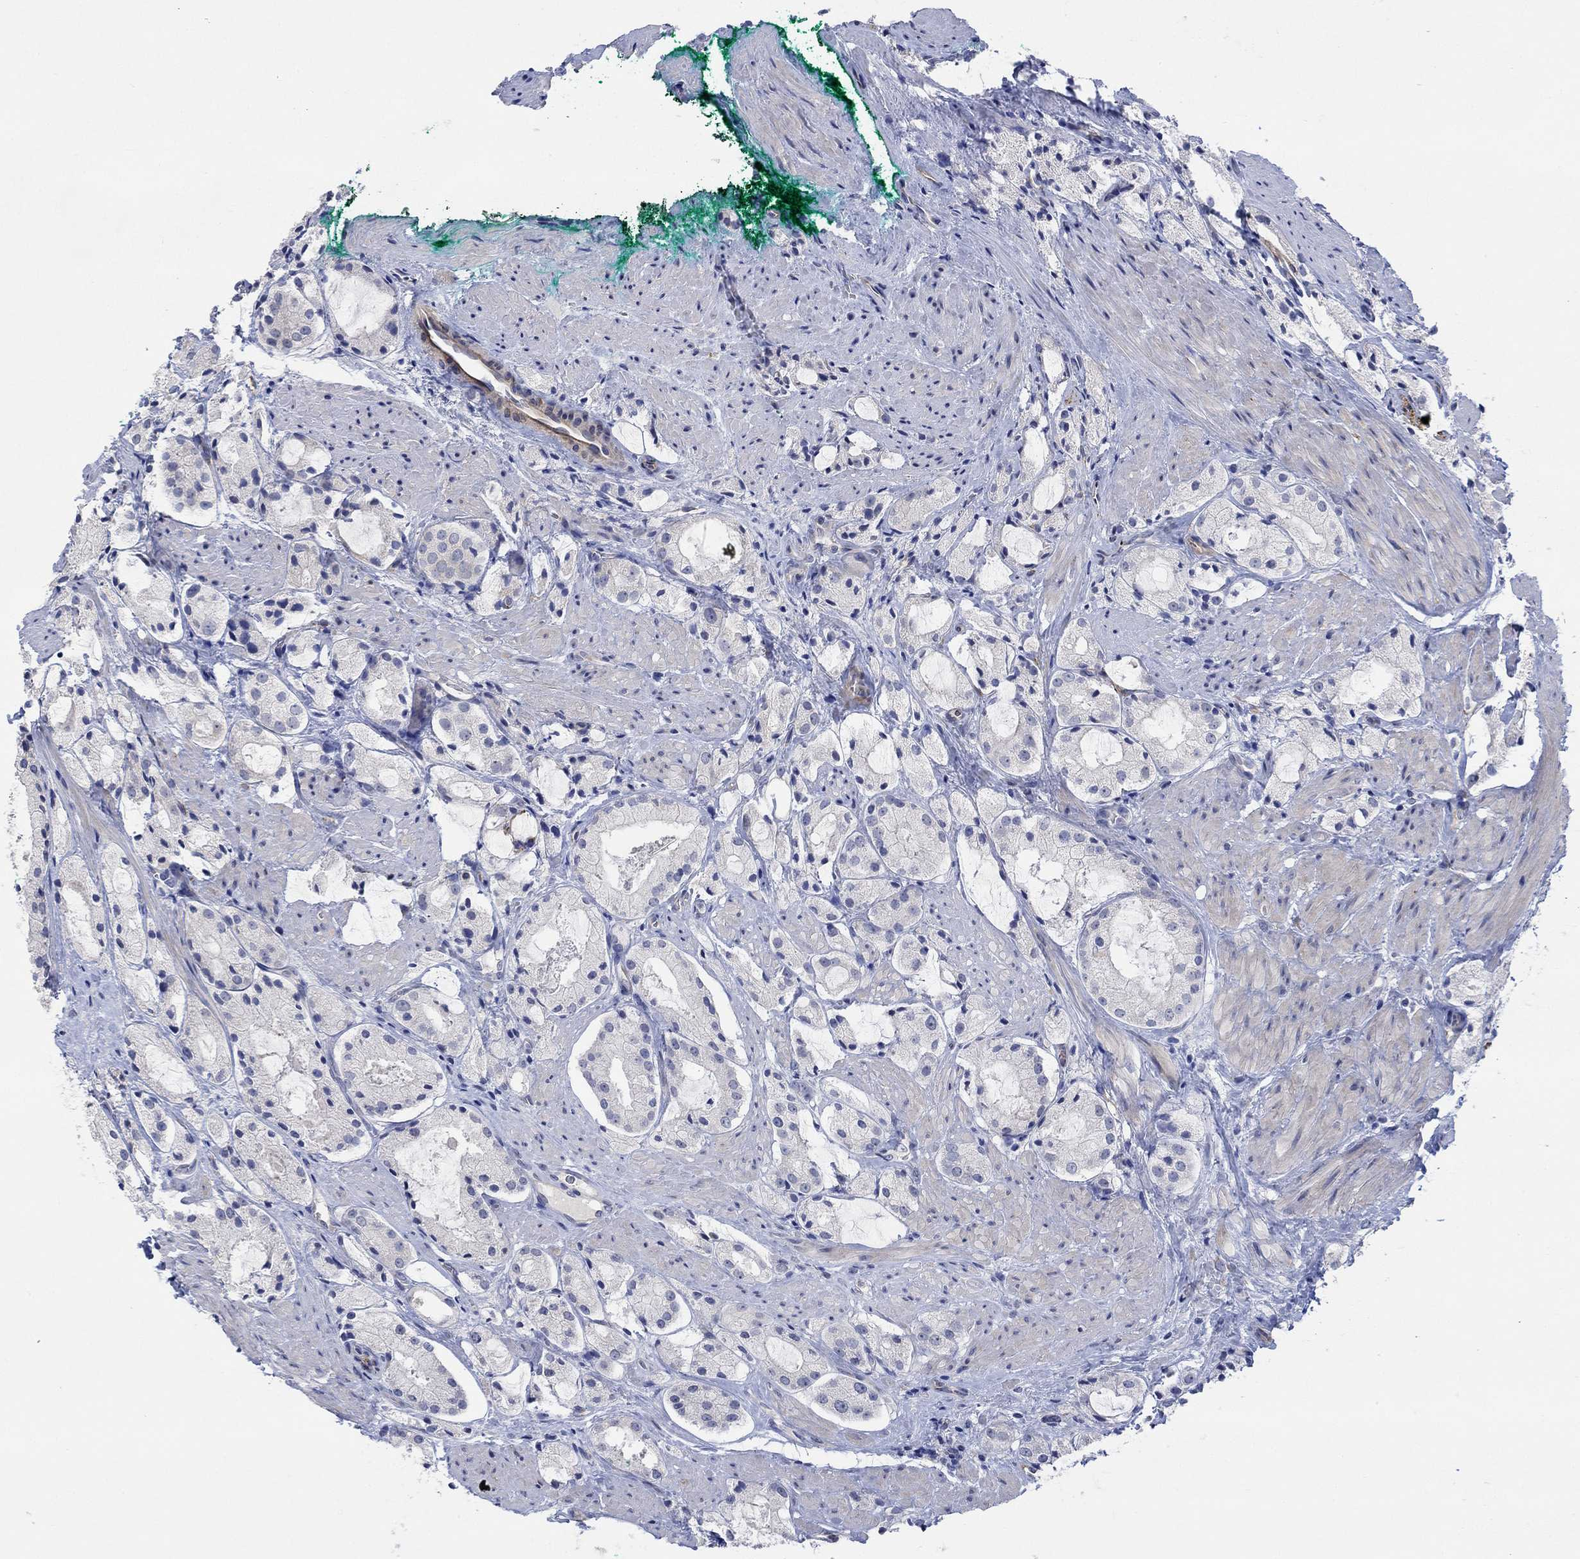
{"staining": {"intensity": "negative", "quantity": "none", "location": "none"}, "tissue": "prostate cancer", "cell_type": "Tumor cells", "image_type": "cancer", "snomed": [{"axis": "morphology", "description": "Adenocarcinoma, NOS"}, {"axis": "morphology", "description": "Adenocarcinoma, High grade"}, {"axis": "topography", "description": "Prostate"}], "caption": "Immunohistochemistry (IHC) of prostate cancer reveals no expression in tumor cells. The staining is performed using DAB (3,3'-diaminobenzidine) brown chromogen with nuclei counter-stained in using hematoxylin.", "gene": "DLK1", "patient": {"sex": "male", "age": 64}}